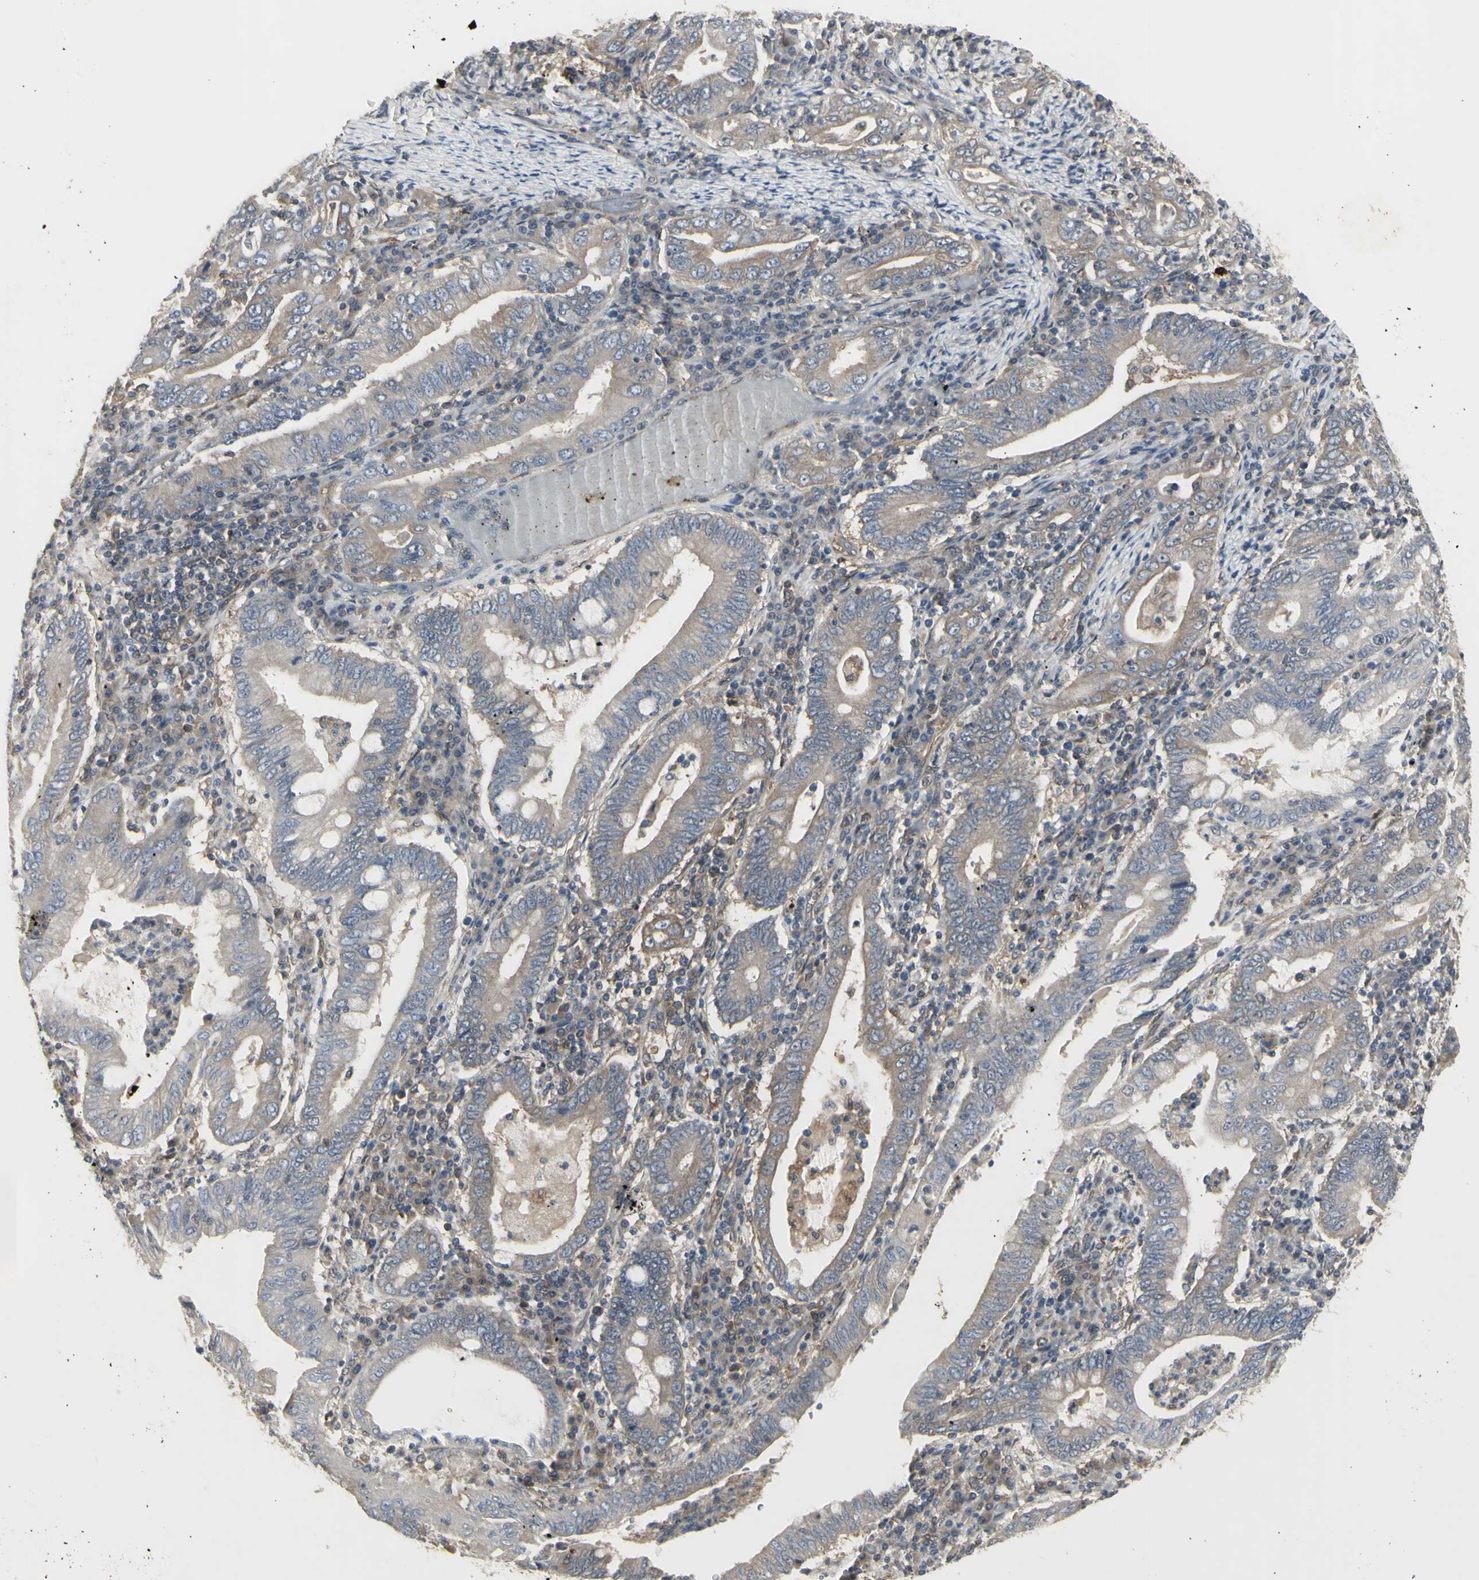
{"staining": {"intensity": "moderate", "quantity": ">75%", "location": "cytoplasmic/membranous"}, "tissue": "stomach cancer", "cell_type": "Tumor cells", "image_type": "cancer", "snomed": [{"axis": "morphology", "description": "Normal tissue, NOS"}, {"axis": "morphology", "description": "Adenocarcinoma, NOS"}, {"axis": "topography", "description": "Esophagus"}, {"axis": "topography", "description": "Stomach, upper"}, {"axis": "topography", "description": "Peripheral nerve tissue"}], "caption": "Protein expression by immunohistochemistry (IHC) displays moderate cytoplasmic/membranous expression in approximately >75% of tumor cells in stomach adenocarcinoma.", "gene": "CHURC1-FNTB", "patient": {"sex": "male", "age": 62}}